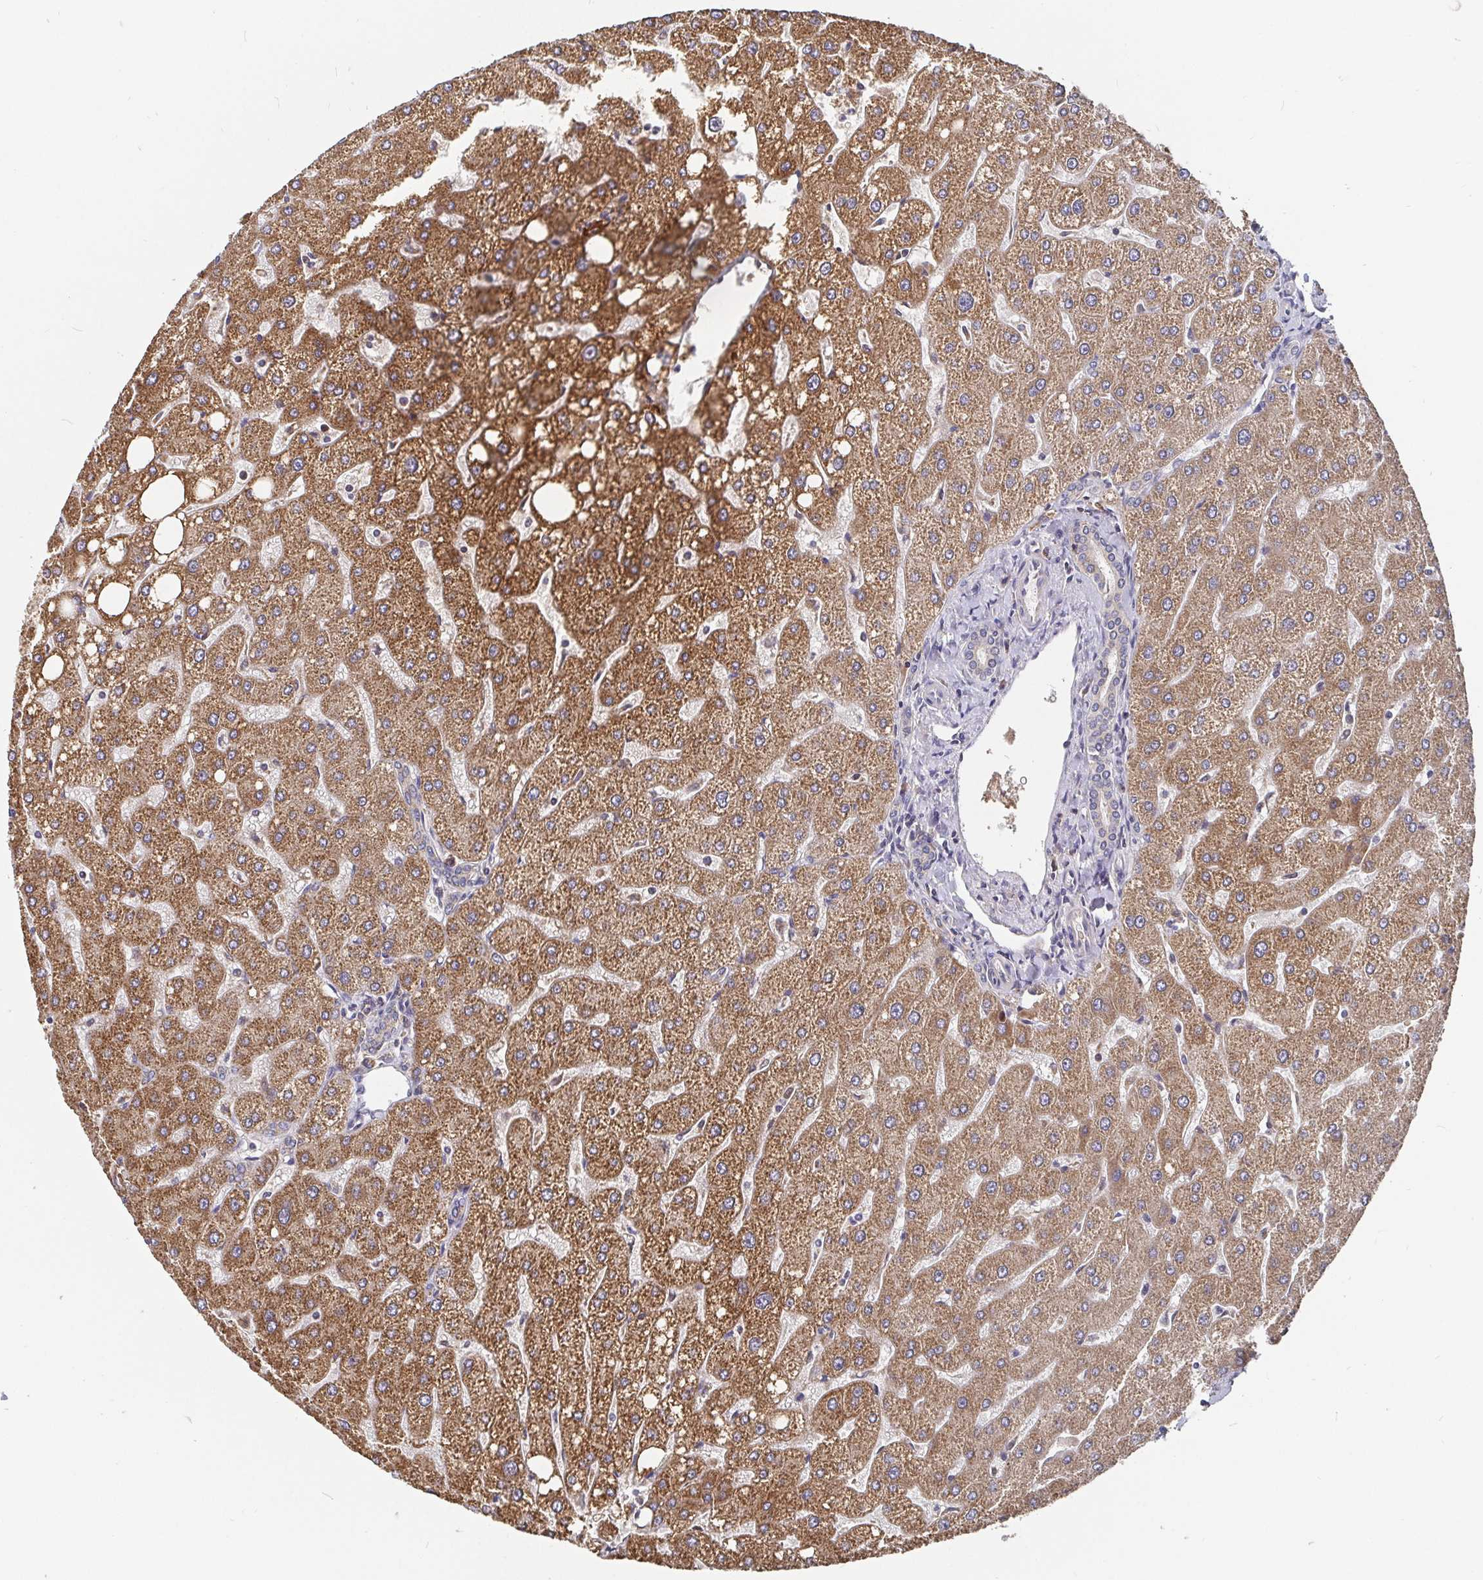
{"staining": {"intensity": "negative", "quantity": "none", "location": "none"}, "tissue": "liver", "cell_type": "Cholangiocytes", "image_type": "normal", "snomed": [{"axis": "morphology", "description": "Normal tissue, NOS"}, {"axis": "topography", "description": "Liver"}], "caption": "Immunohistochemistry (IHC) histopathology image of benign human liver stained for a protein (brown), which demonstrates no expression in cholangiocytes. (DAB immunohistochemistry (IHC), high magnification).", "gene": "PDF", "patient": {"sex": "male", "age": 67}}